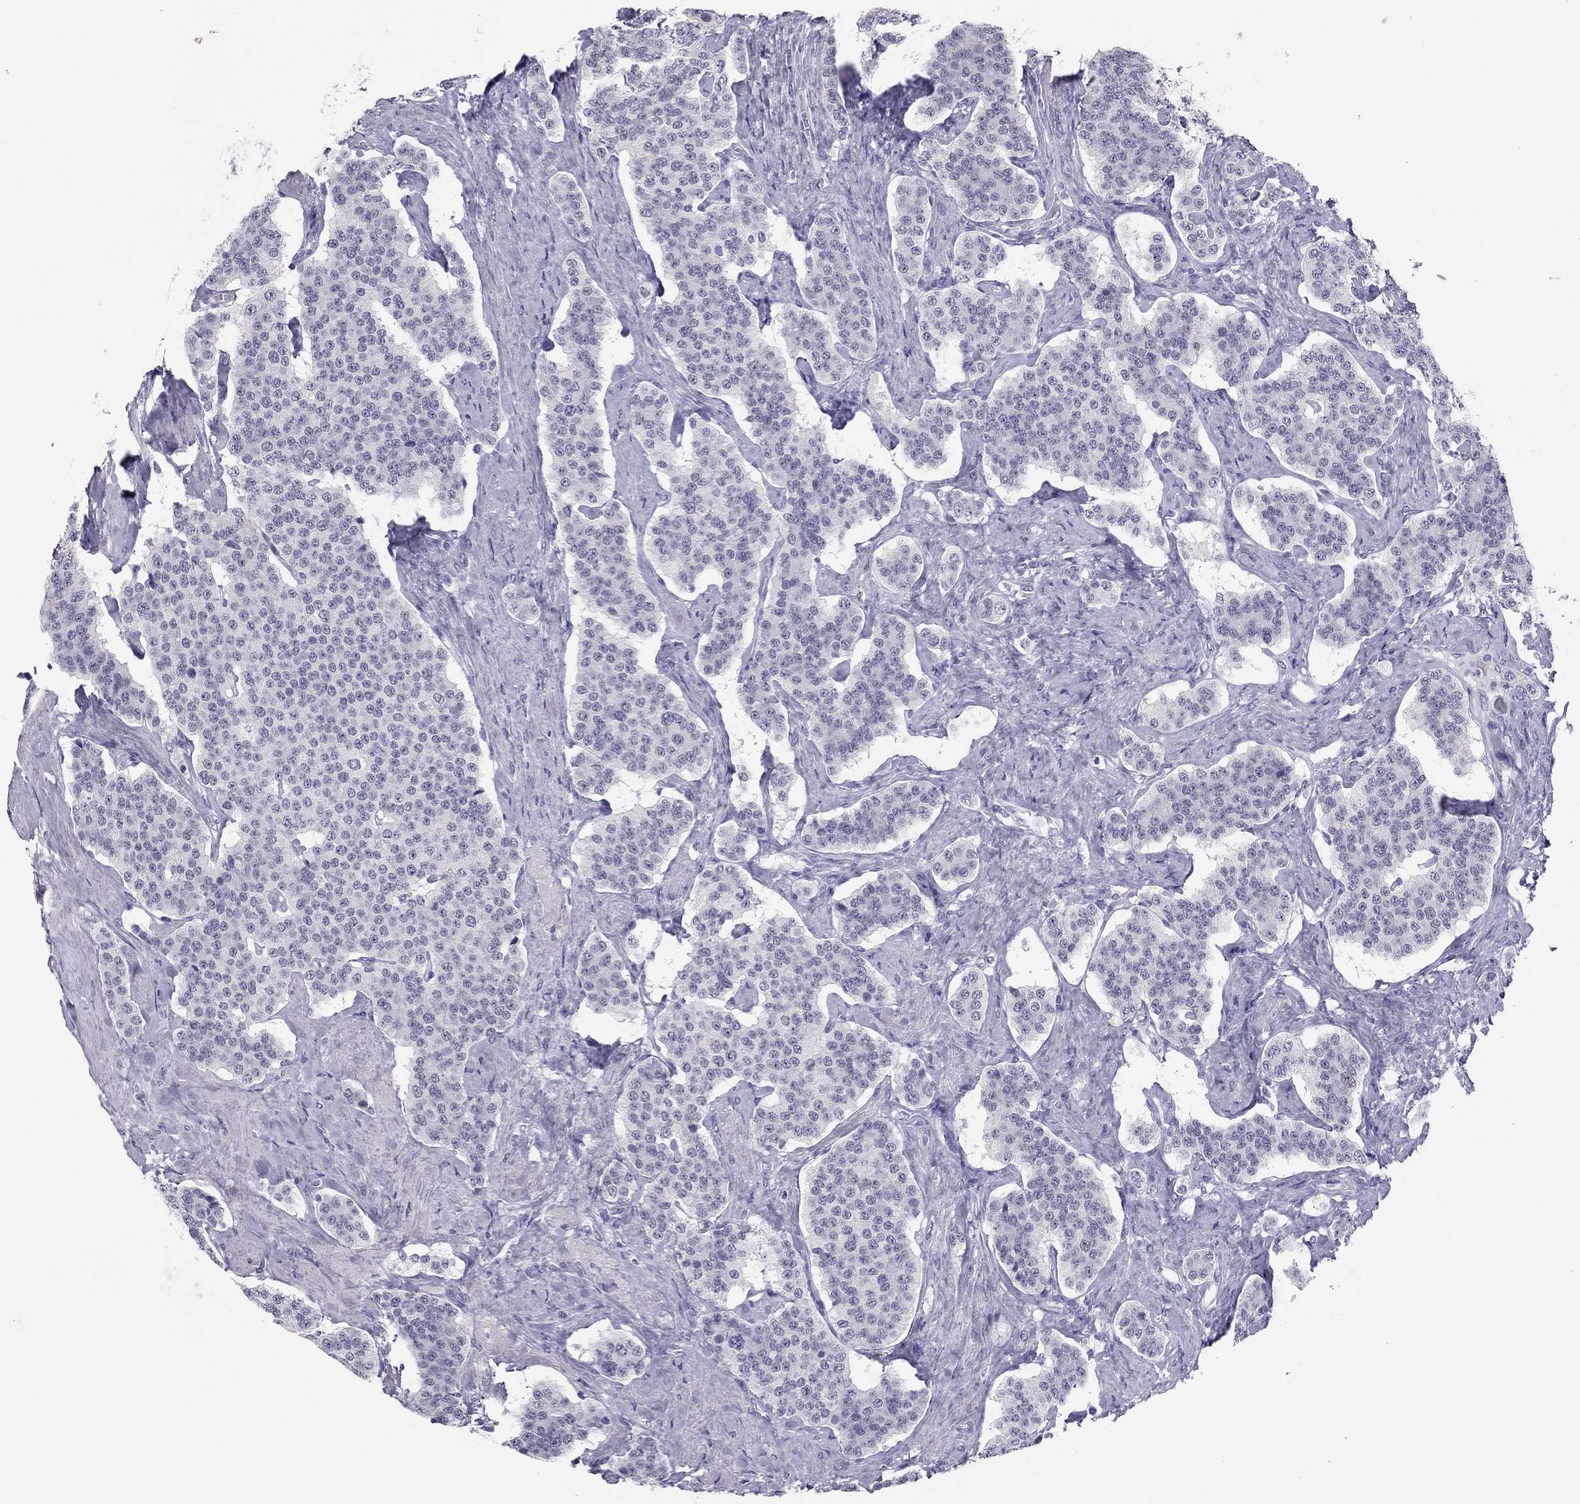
{"staining": {"intensity": "negative", "quantity": "none", "location": "none"}, "tissue": "carcinoid", "cell_type": "Tumor cells", "image_type": "cancer", "snomed": [{"axis": "morphology", "description": "Carcinoid, malignant, NOS"}, {"axis": "topography", "description": "Small intestine"}], "caption": "This histopathology image is of malignant carcinoid stained with IHC to label a protein in brown with the nuclei are counter-stained blue. There is no expression in tumor cells.", "gene": "PHOX2A", "patient": {"sex": "female", "age": 58}}